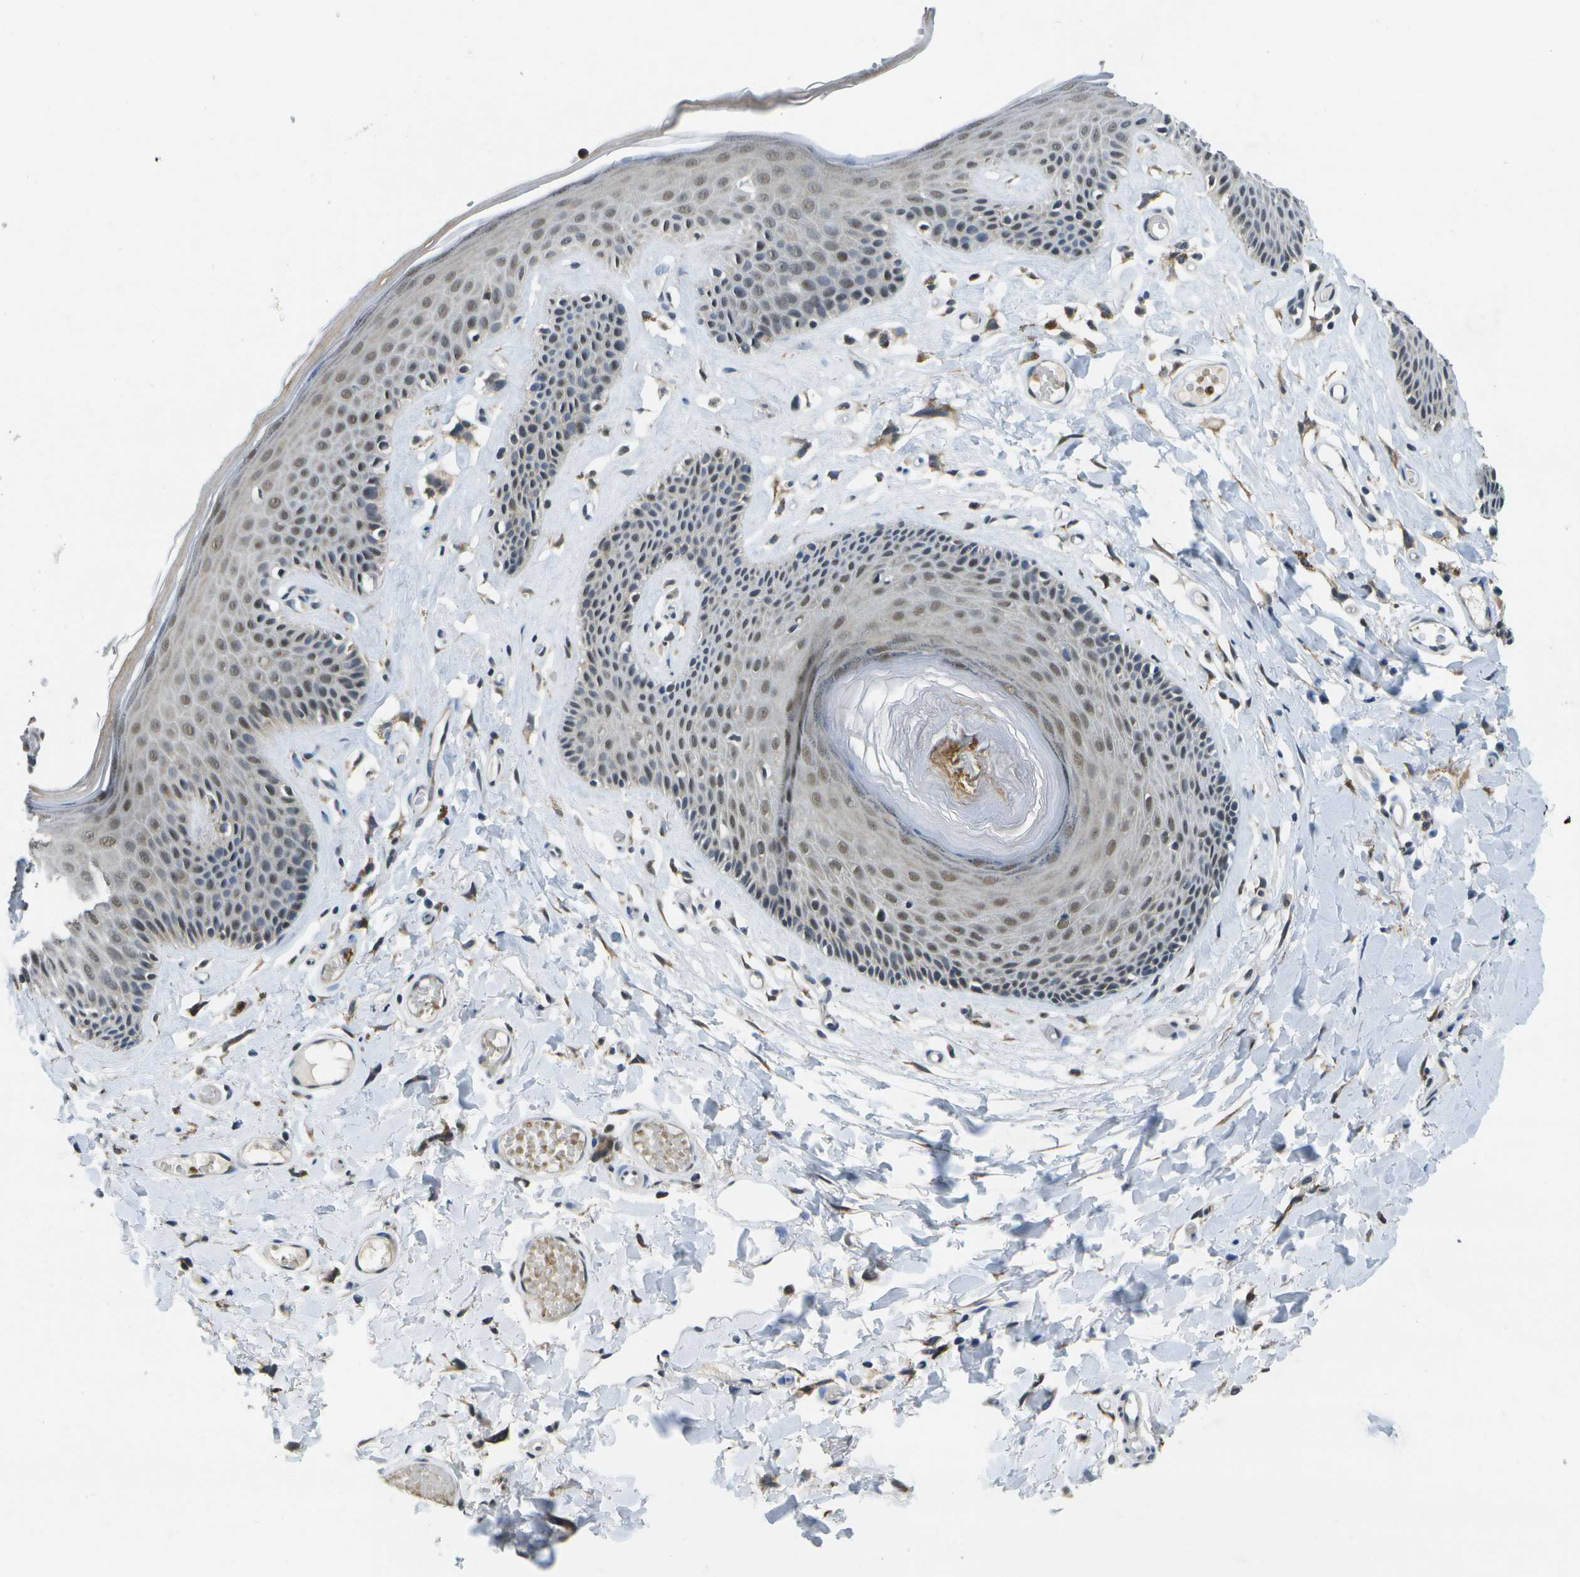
{"staining": {"intensity": "moderate", "quantity": "<25%", "location": "cytoplasmic/membranous,nuclear"}, "tissue": "skin", "cell_type": "Epidermal cells", "image_type": "normal", "snomed": [{"axis": "morphology", "description": "Normal tissue, NOS"}, {"axis": "topography", "description": "Vulva"}], "caption": "Immunohistochemistry (IHC) (DAB) staining of benign human skin shows moderate cytoplasmic/membranous,nuclear protein positivity in about <25% of epidermal cells. The protein of interest is stained brown, and the nuclei are stained in blue (DAB IHC with brightfield microscopy, high magnification).", "gene": "DSE", "patient": {"sex": "female", "age": 73}}